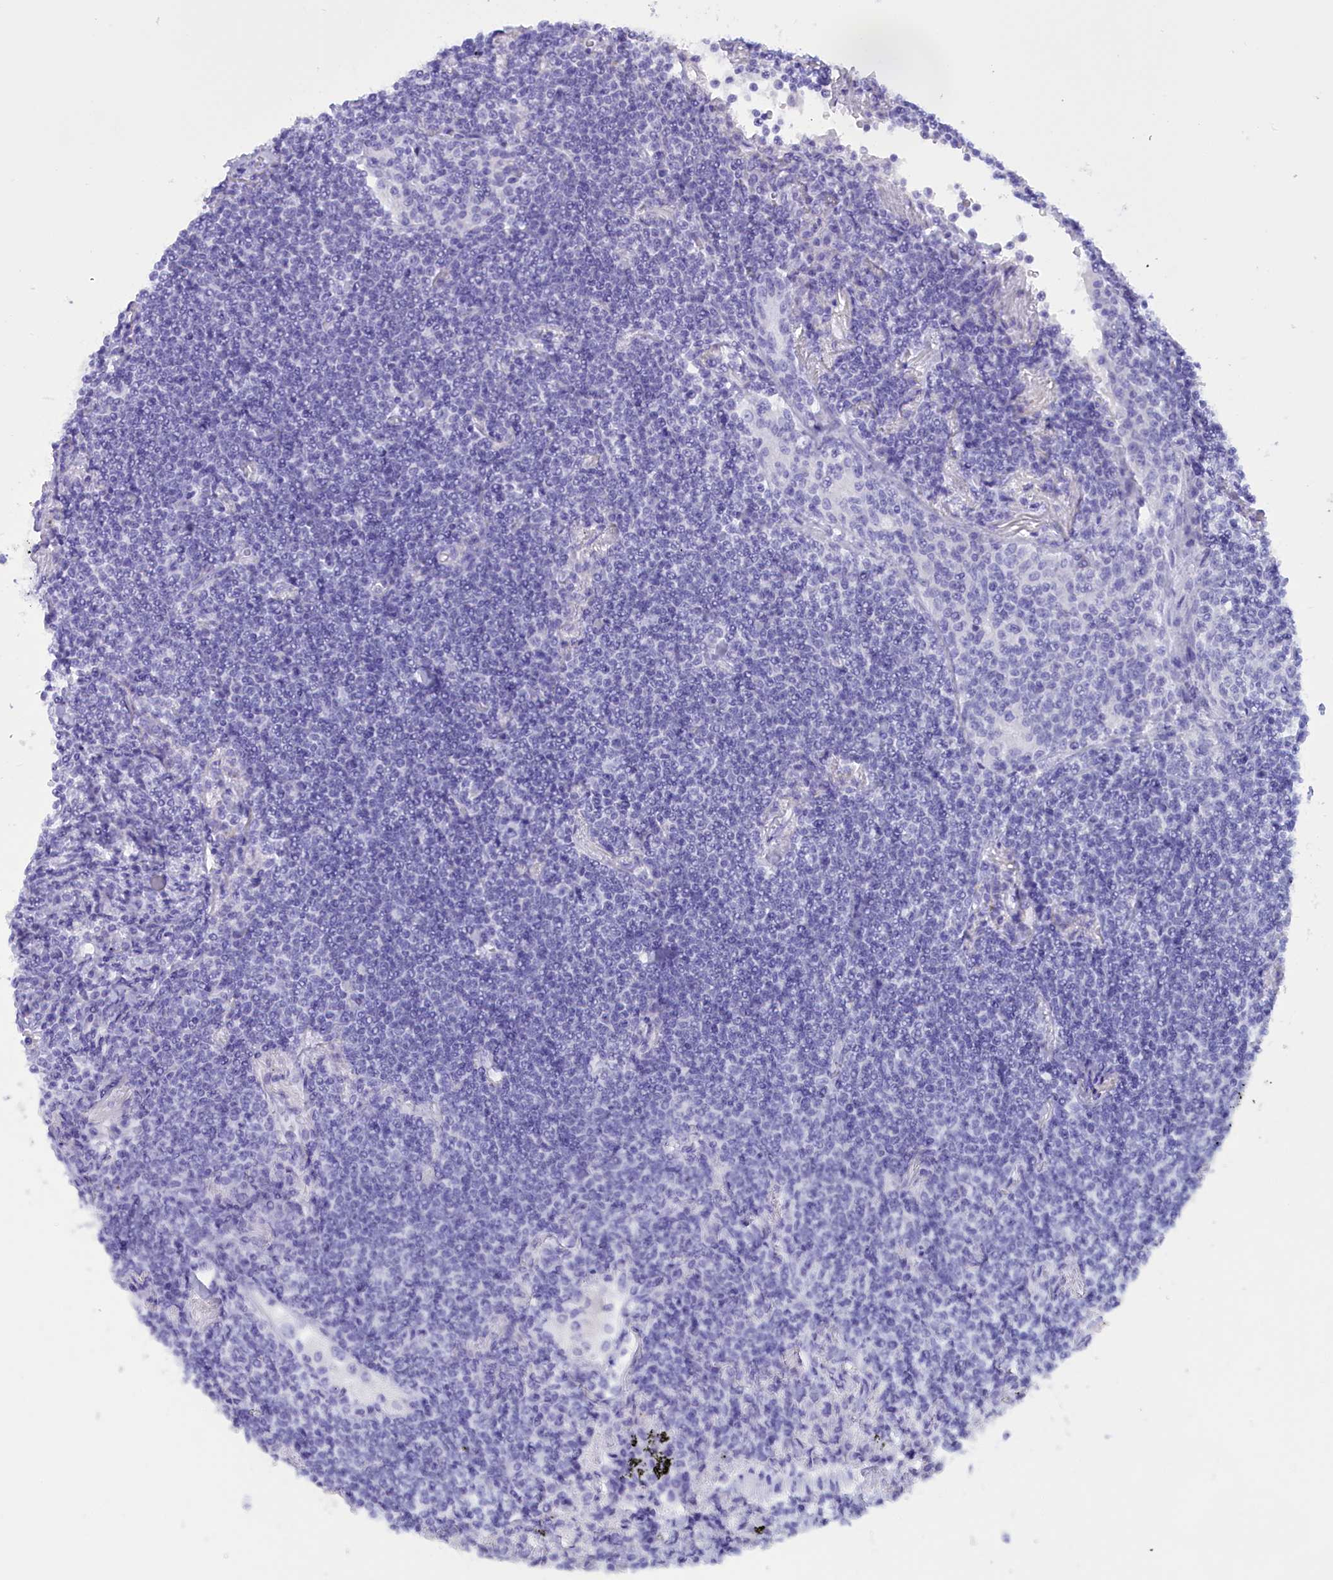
{"staining": {"intensity": "negative", "quantity": "none", "location": "none"}, "tissue": "lymphoma", "cell_type": "Tumor cells", "image_type": "cancer", "snomed": [{"axis": "morphology", "description": "Malignant lymphoma, non-Hodgkin's type, Low grade"}, {"axis": "topography", "description": "Lung"}], "caption": "Tumor cells are negative for protein expression in human malignant lymphoma, non-Hodgkin's type (low-grade).", "gene": "BRI3", "patient": {"sex": "female", "age": 71}}